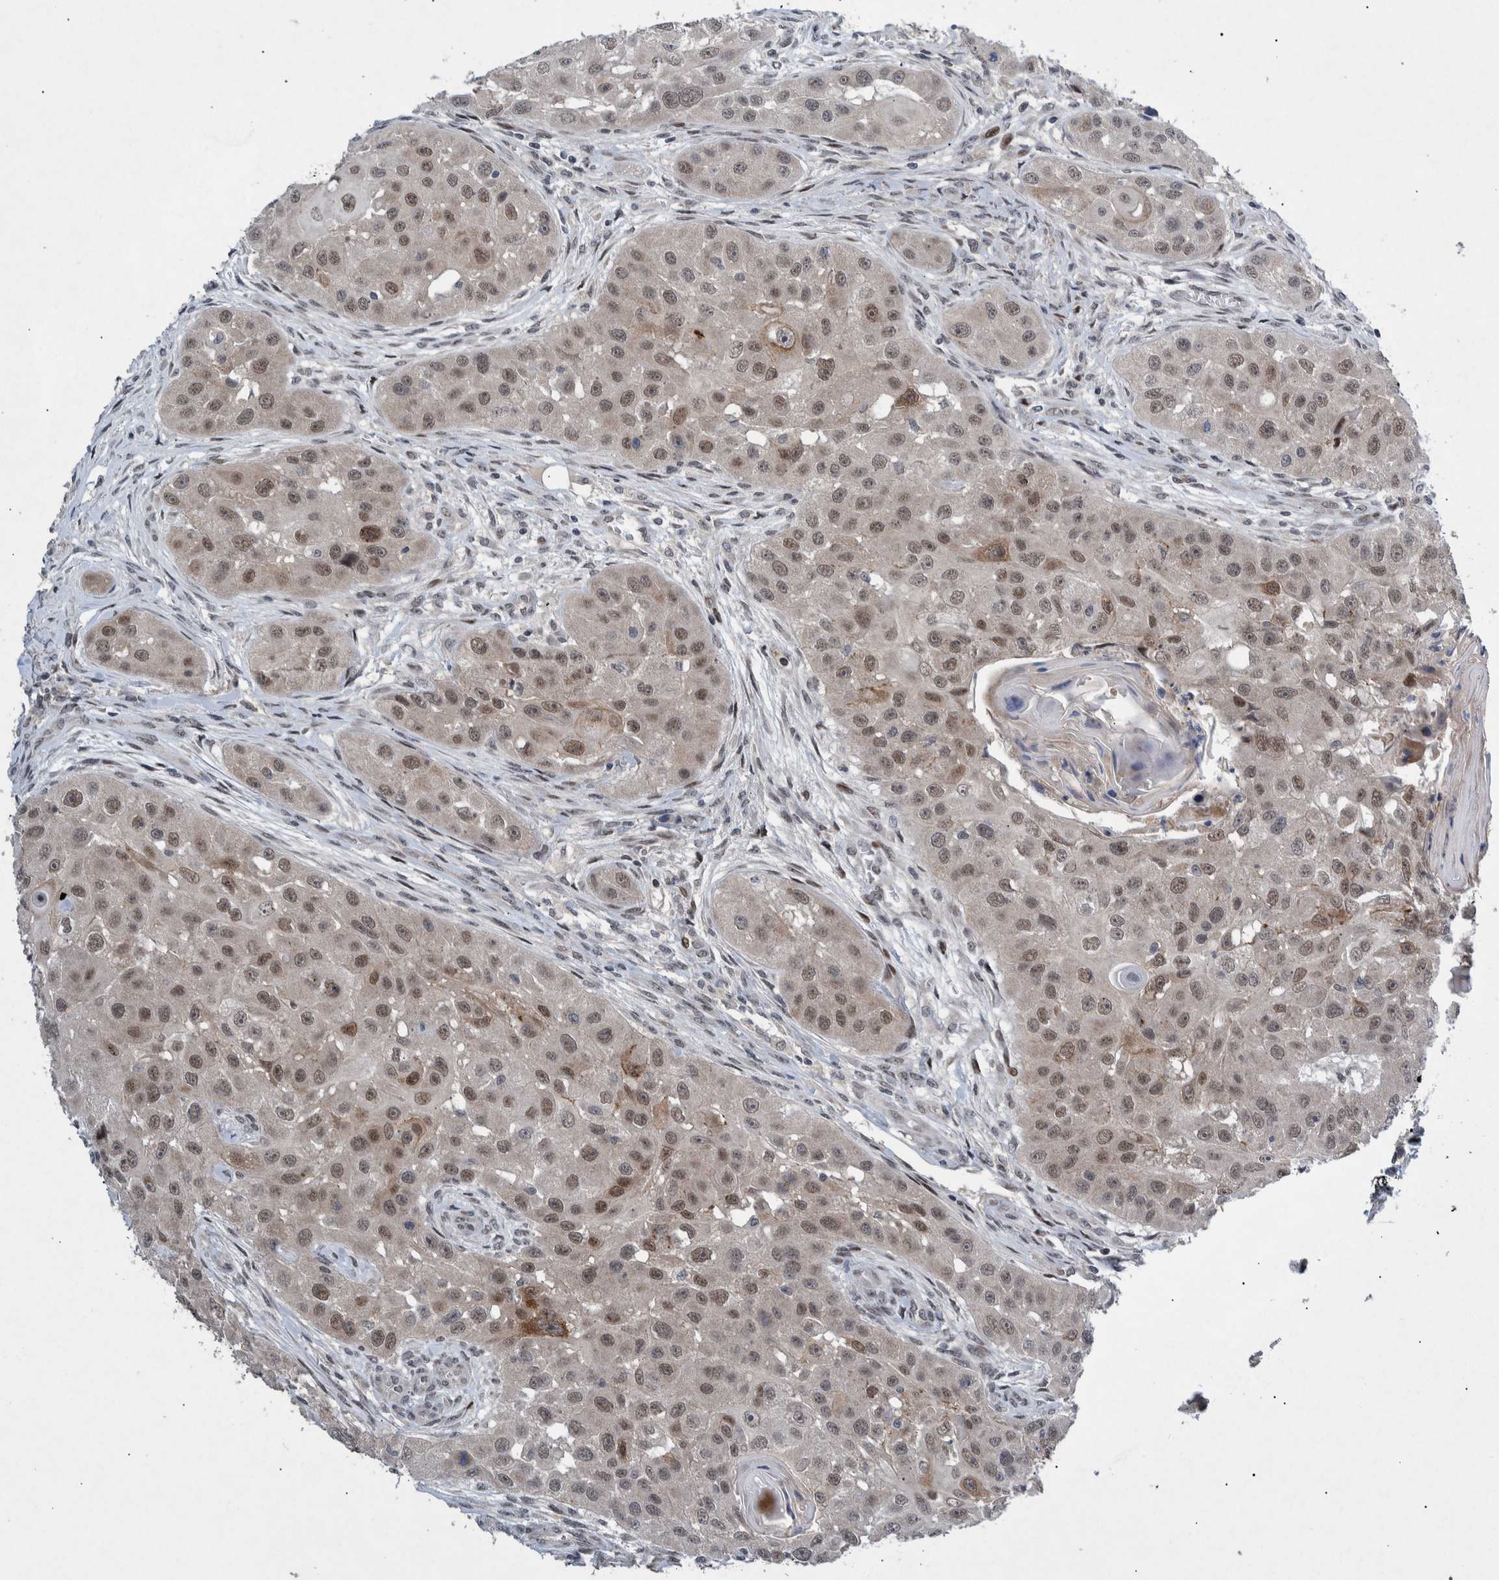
{"staining": {"intensity": "weak", "quantity": ">75%", "location": "nuclear"}, "tissue": "head and neck cancer", "cell_type": "Tumor cells", "image_type": "cancer", "snomed": [{"axis": "morphology", "description": "Normal tissue, NOS"}, {"axis": "morphology", "description": "Squamous cell carcinoma, NOS"}, {"axis": "topography", "description": "Skeletal muscle"}, {"axis": "topography", "description": "Head-Neck"}], "caption": "The photomicrograph demonstrates immunohistochemical staining of squamous cell carcinoma (head and neck). There is weak nuclear expression is present in approximately >75% of tumor cells.", "gene": "ESRP1", "patient": {"sex": "male", "age": 51}}